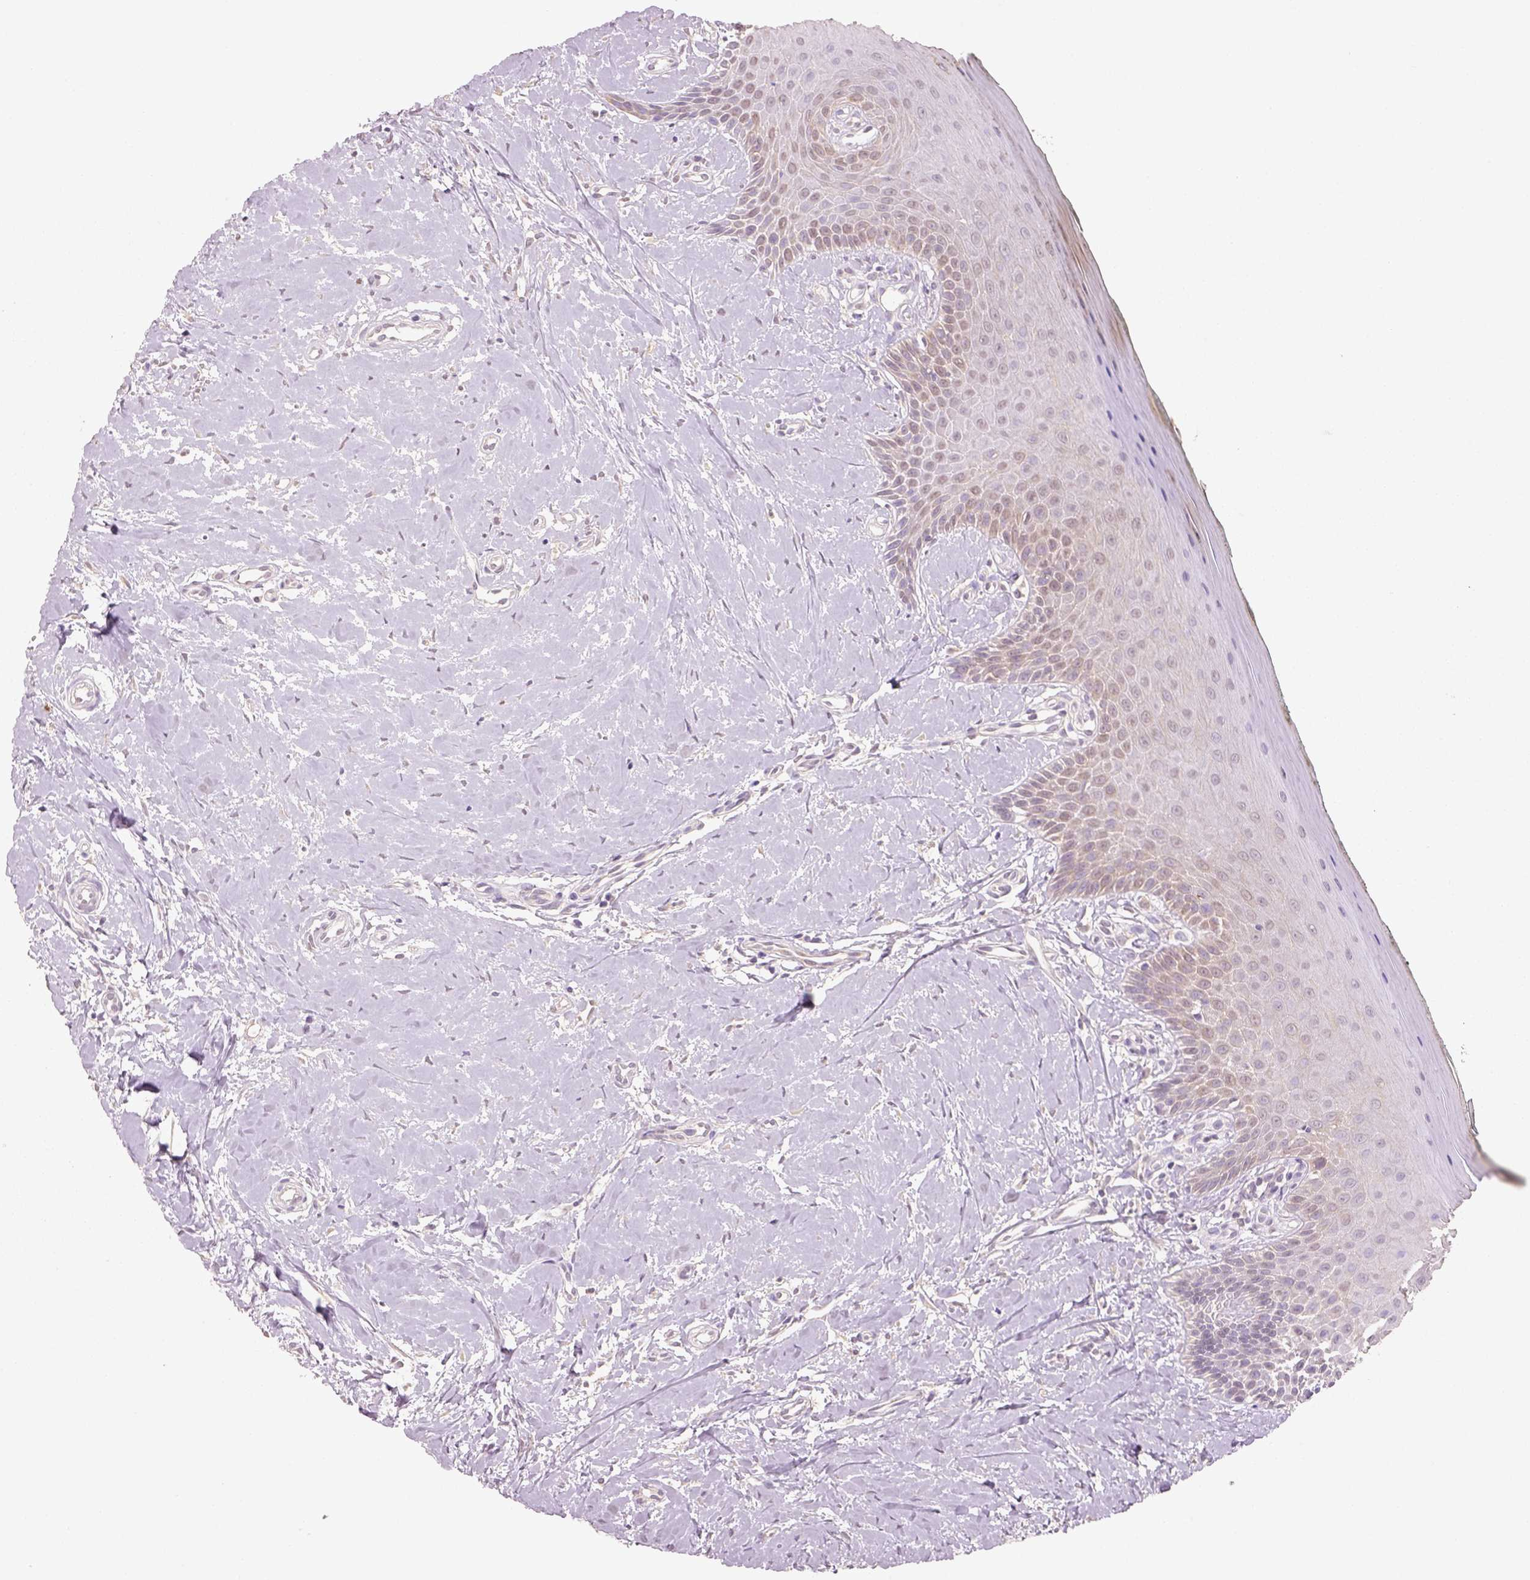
{"staining": {"intensity": "weak", "quantity": "25%-75%", "location": "cytoplasmic/membranous"}, "tissue": "oral mucosa", "cell_type": "Squamous epithelial cells", "image_type": "normal", "snomed": [{"axis": "morphology", "description": "Normal tissue, NOS"}, {"axis": "topography", "description": "Oral tissue"}], "caption": "Immunohistochemistry (IHC) (DAB (3,3'-diaminobenzidine)) staining of benign human oral mucosa reveals weak cytoplasmic/membranous protein positivity in about 25%-75% of squamous epithelial cells.", "gene": "AP2B1", "patient": {"sex": "female", "age": 43}}